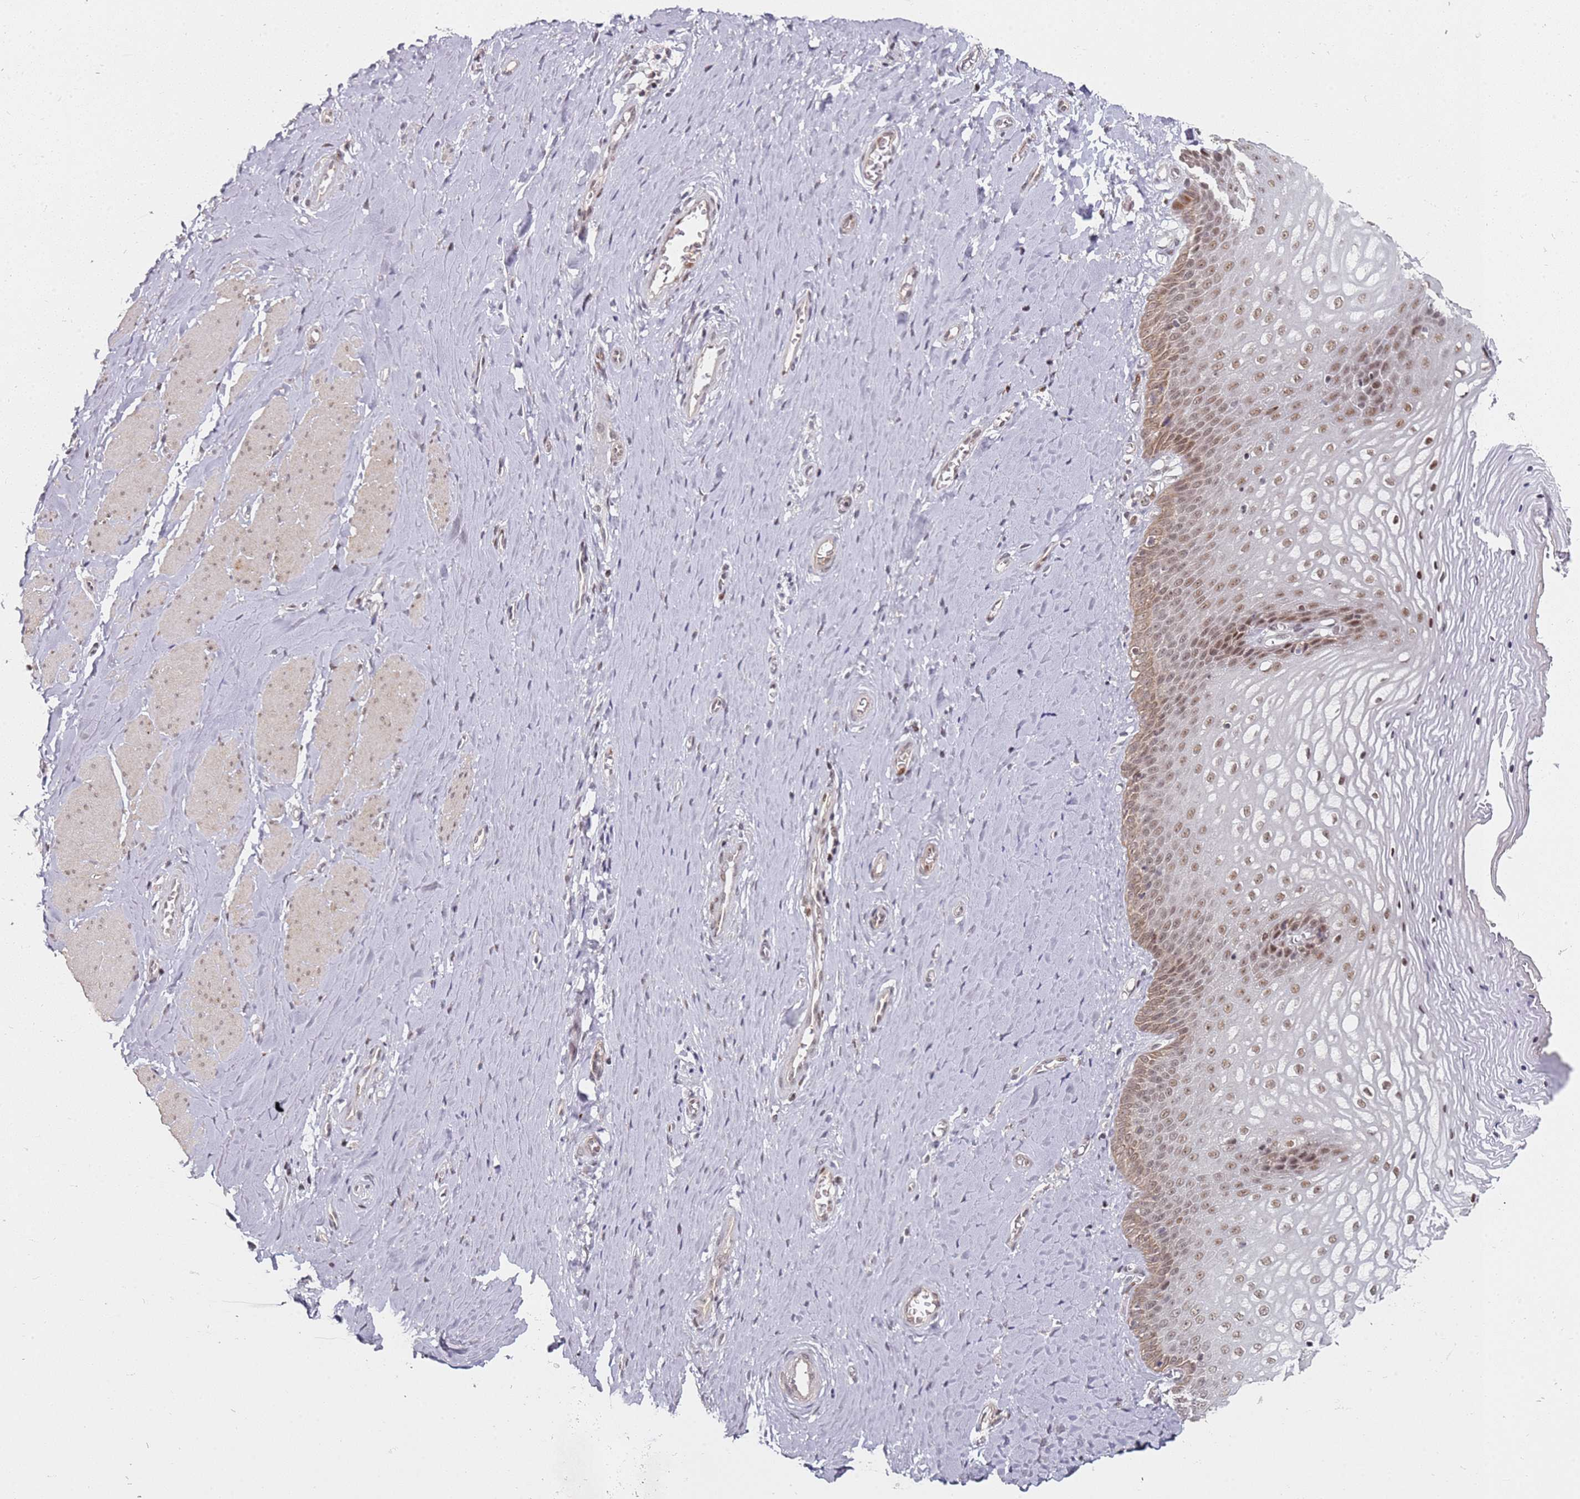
{"staining": {"intensity": "moderate", "quantity": ">75%", "location": "cytoplasmic/membranous,nuclear"}, "tissue": "vagina", "cell_type": "Squamous epithelial cells", "image_type": "normal", "snomed": [{"axis": "morphology", "description": "Normal tissue, NOS"}, {"axis": "topography", "description": "Vagina"}], "caption": "Protein expression analysis of benign vagina reveals moderate cytoplasmic/membranous,nuclear positivity in about >75% of squamous epithelial cells. The staining was performed using DAB (3,3'-diaminobenzidine) to visualize the protein expression in brown, while the nuclei were stained in blue with hematoxylin (Magnification: 20x).", "gene": "ATF6B", "patient": {"sex": "female", "age": 65}}